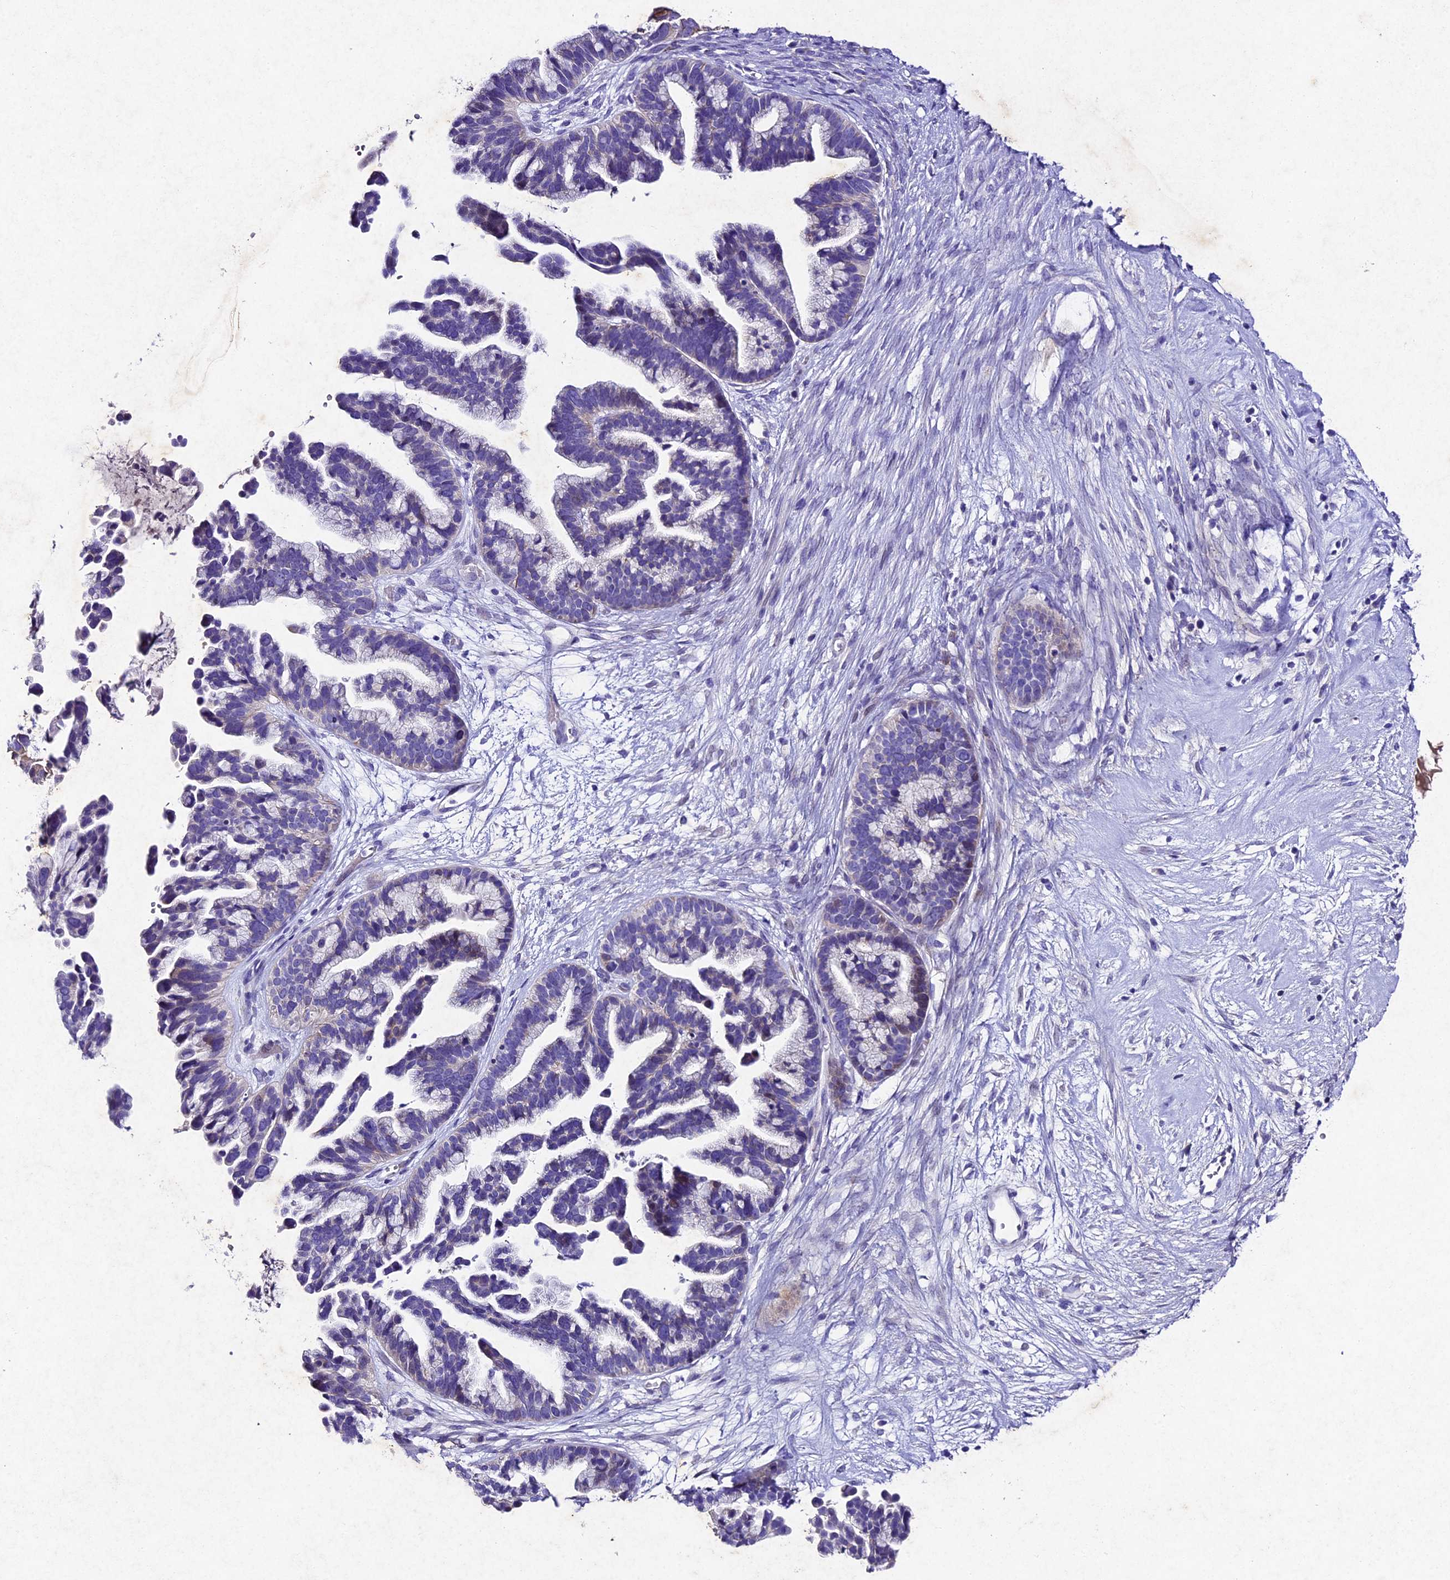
{"staining": {"intensity": "negative", "quantity": "none", "location": "none"}, "tissue": "ovarian cancer", "cell_type": "Tumor cells", "image_type": "cancer", "snomed": [{"axis": "morphology", "description": "Cystadenocarcinoma, serous, NOS"}, {"axis": "topography", "description": "Ovary"}], "caption": "Immunohistochemistry (IHC) micrograph of ovarian cancer stained for a protein (brown), which demonstrates no expression in tumor cells. Nuclei are stained in blue.", "gene": "IFT140", "patient": {"sex": "female", "age": 56}}